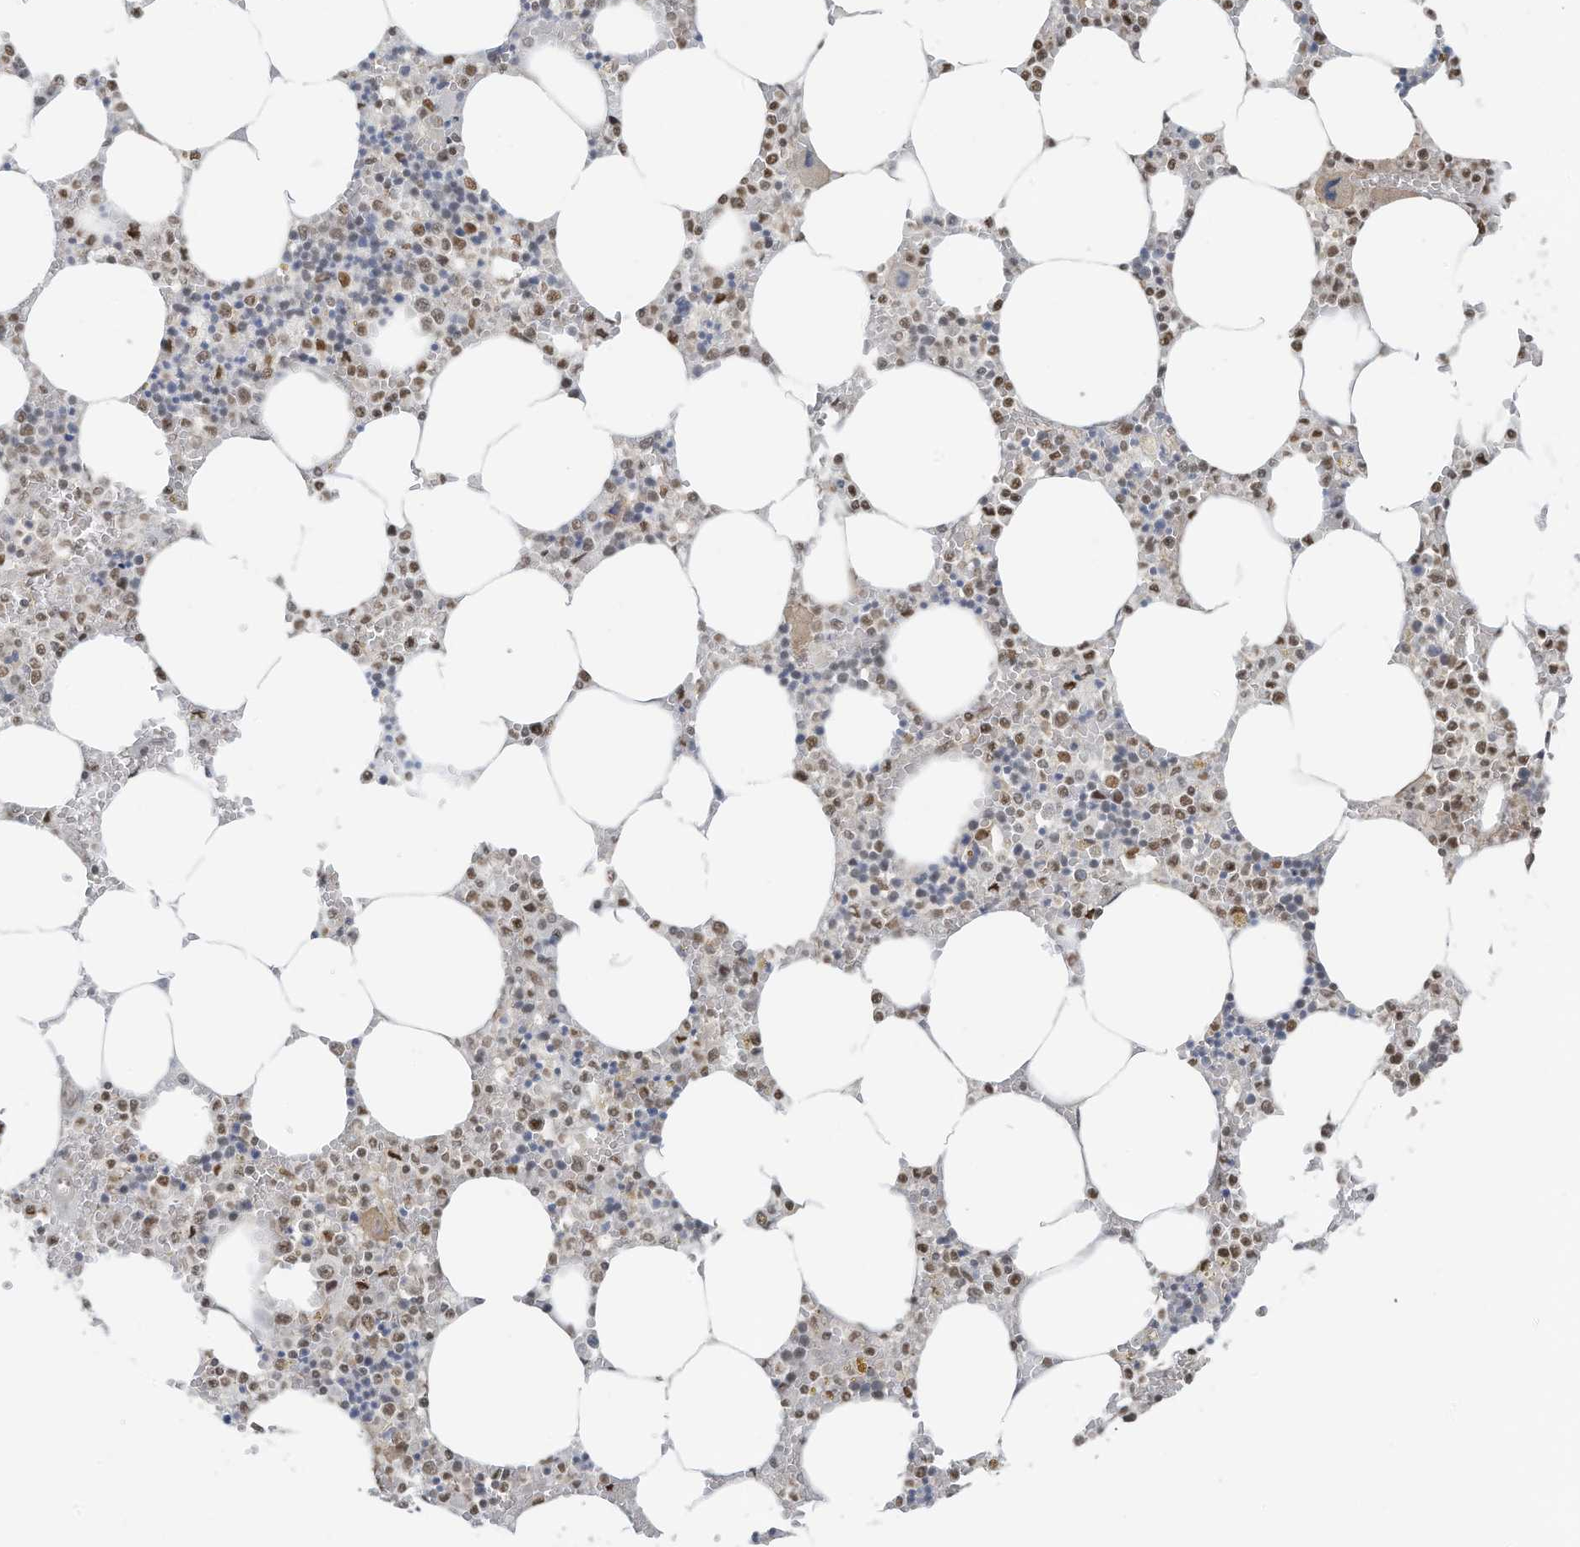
{"staining": {"intensity": "moderate", "quantity": "25%-75%", "location": "nuclear"}, "tissue": "bone marrow", "cell_type": "Hematopoietic cells", "image_type": "normal", "snomed": [{"axis": "morphology", "description": "Normal tissue, NOS"}, {"axis": "topography", "description": "Bone marrow"}], "caption": "A histopathology image of human bone marrow stained for a protein exhibits moderate nuclear brown staining in hematopoietic cells. Ihc stains the protein of interest in brown and the nuclei are stained blue.", "gene": "DBR1", "patient": {"sex": "male", "age": 70}}